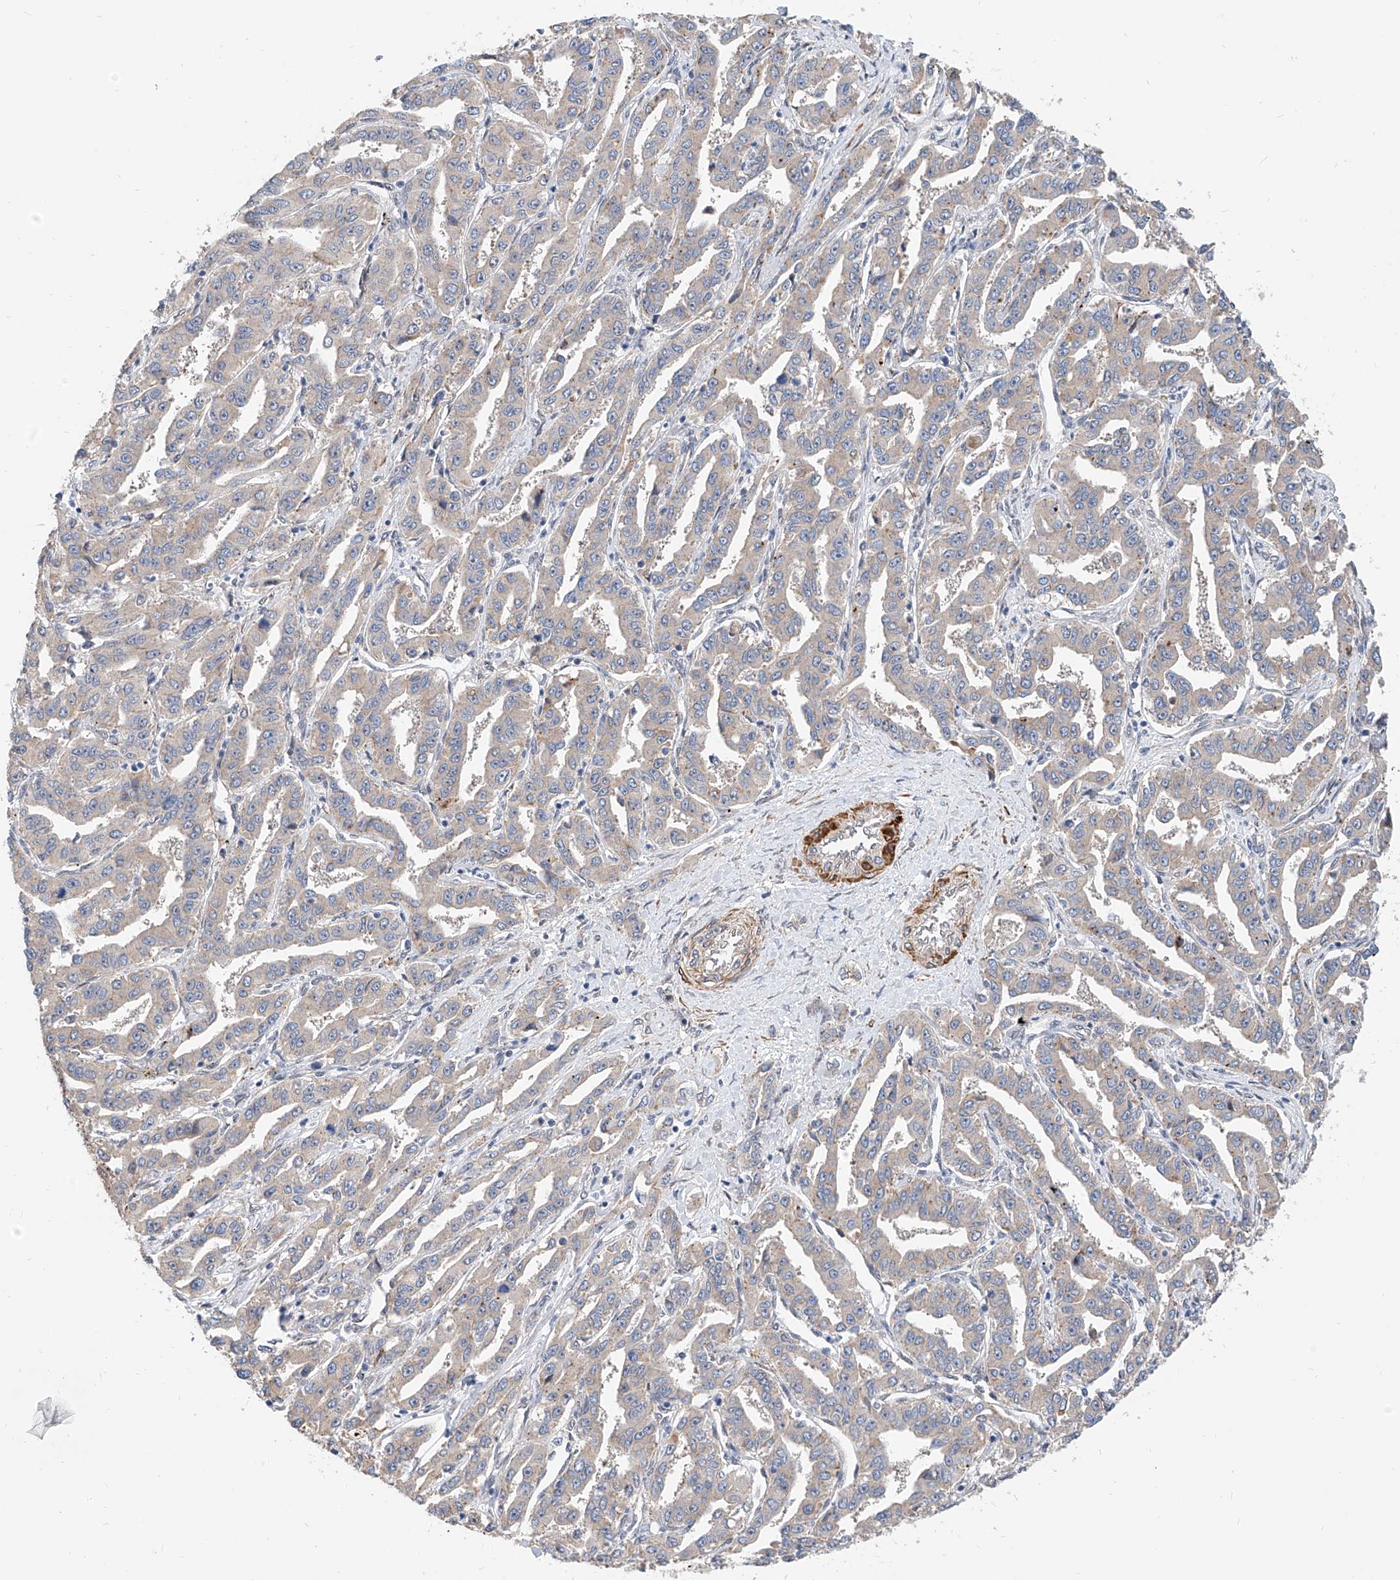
{"staining": {"intensity": "negative", "quantity": "none", "location": "none"}, "tissue": "liver cancer", "cell_type": "Tumor cells", "image_type": "cancer", "snomed": [{"axis": "morphology", "description": "Cholangiocarcinoma"}, {"axis": "topography", "description": "Liver"}], "caption": "Immunohistochemical staining of liver cancer demonstrates no significant positivity in tumor cells.", "gene": "MAGEE2", "patient": {"sex": "male", "age": 59}}